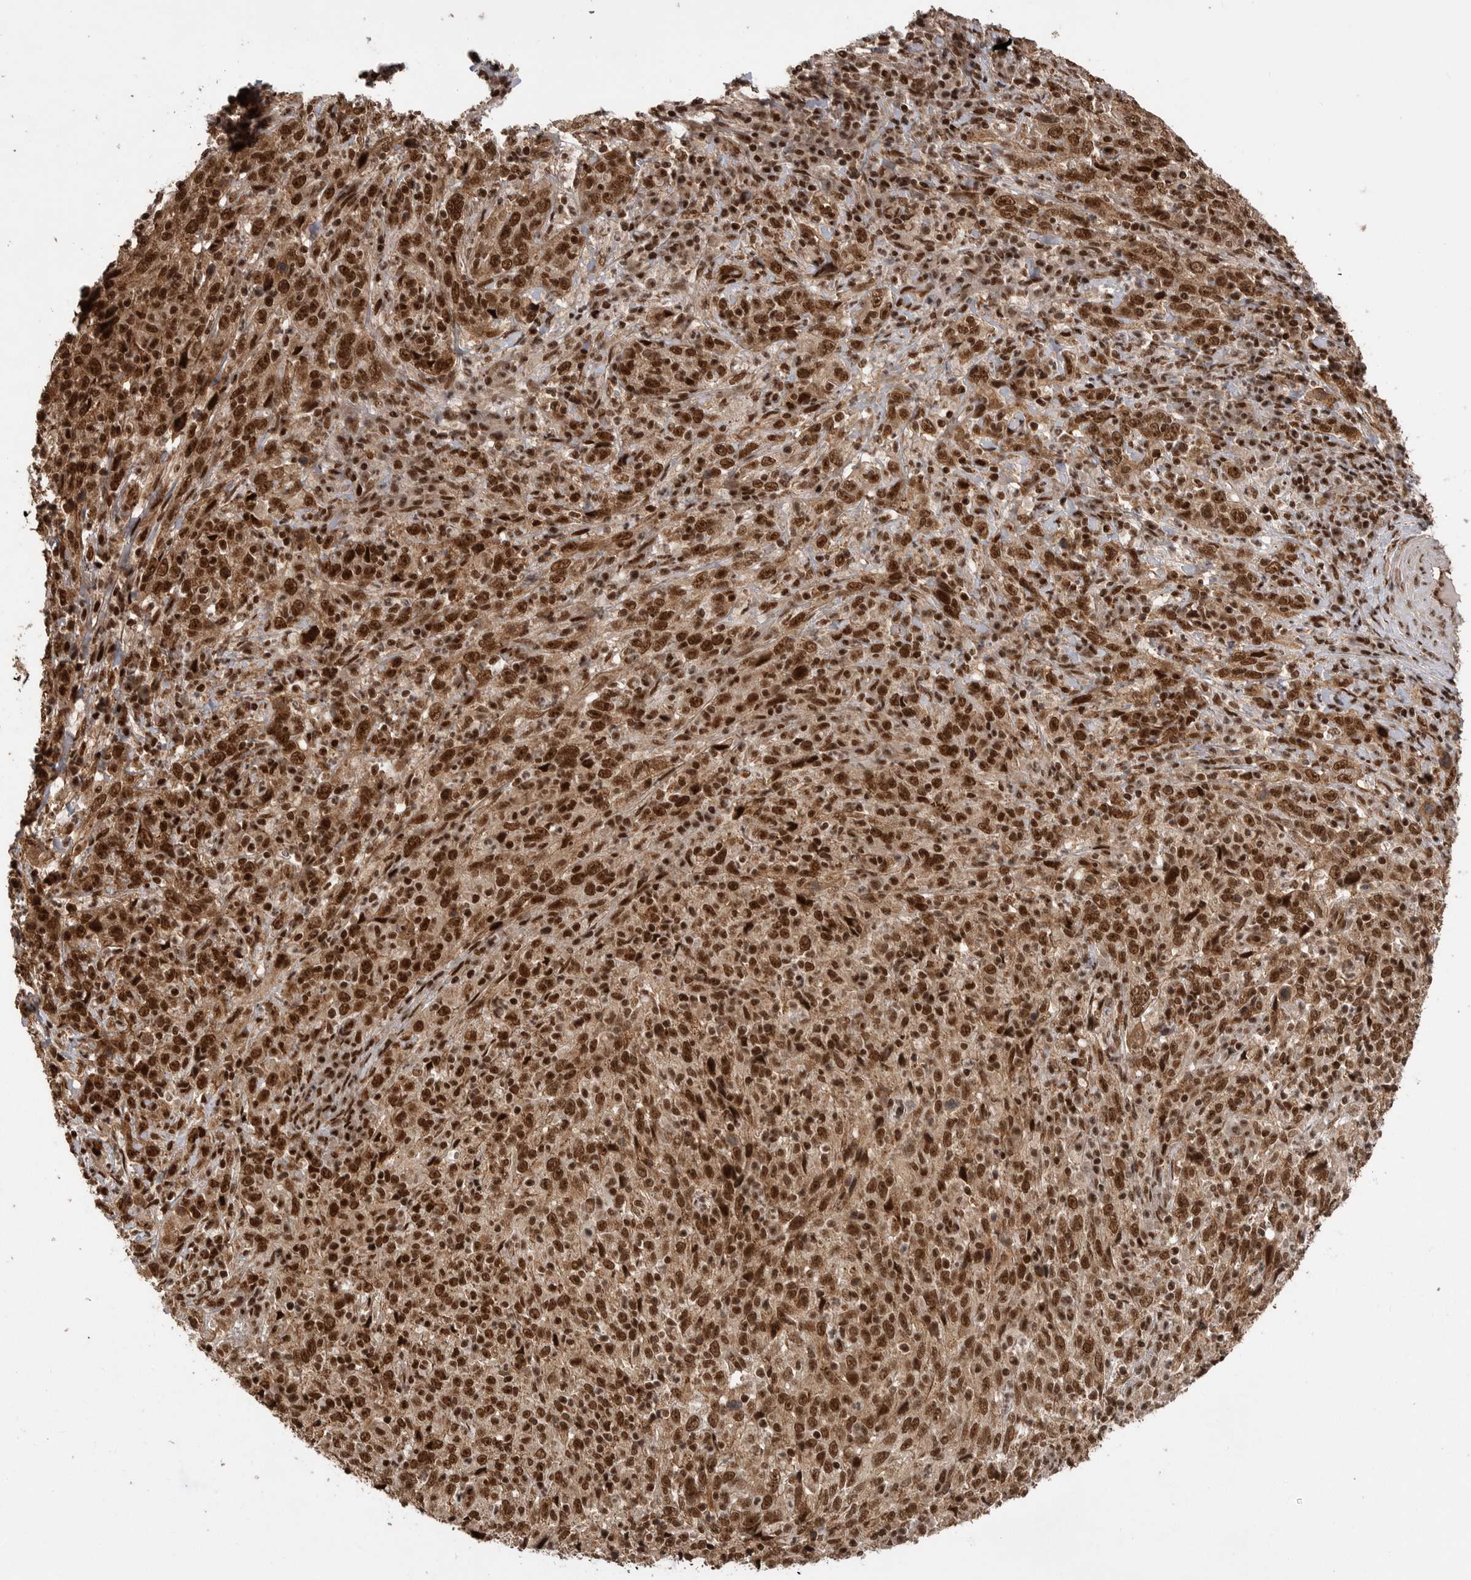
{"staining": {"intensity": "strong", "quantity": ">75%", "location": "nuclear"}, "tissue": "cervical cancer", "cell_type": "Tumor cells", "image_type": "cancer", "snomed": [{"axis": "morphology", "description": "Squamous cell carcinoma, NOS"}, {"axis": "topography", "description": "Cervix"}], "caption": "Tumor cells exhibit high levels of strong nuclear staining in about >75% of cells in cervical cancer (squamous cell carcinoma).", "gene": "PPP1R8", "patient": {"sex": "female", "age": 46}}